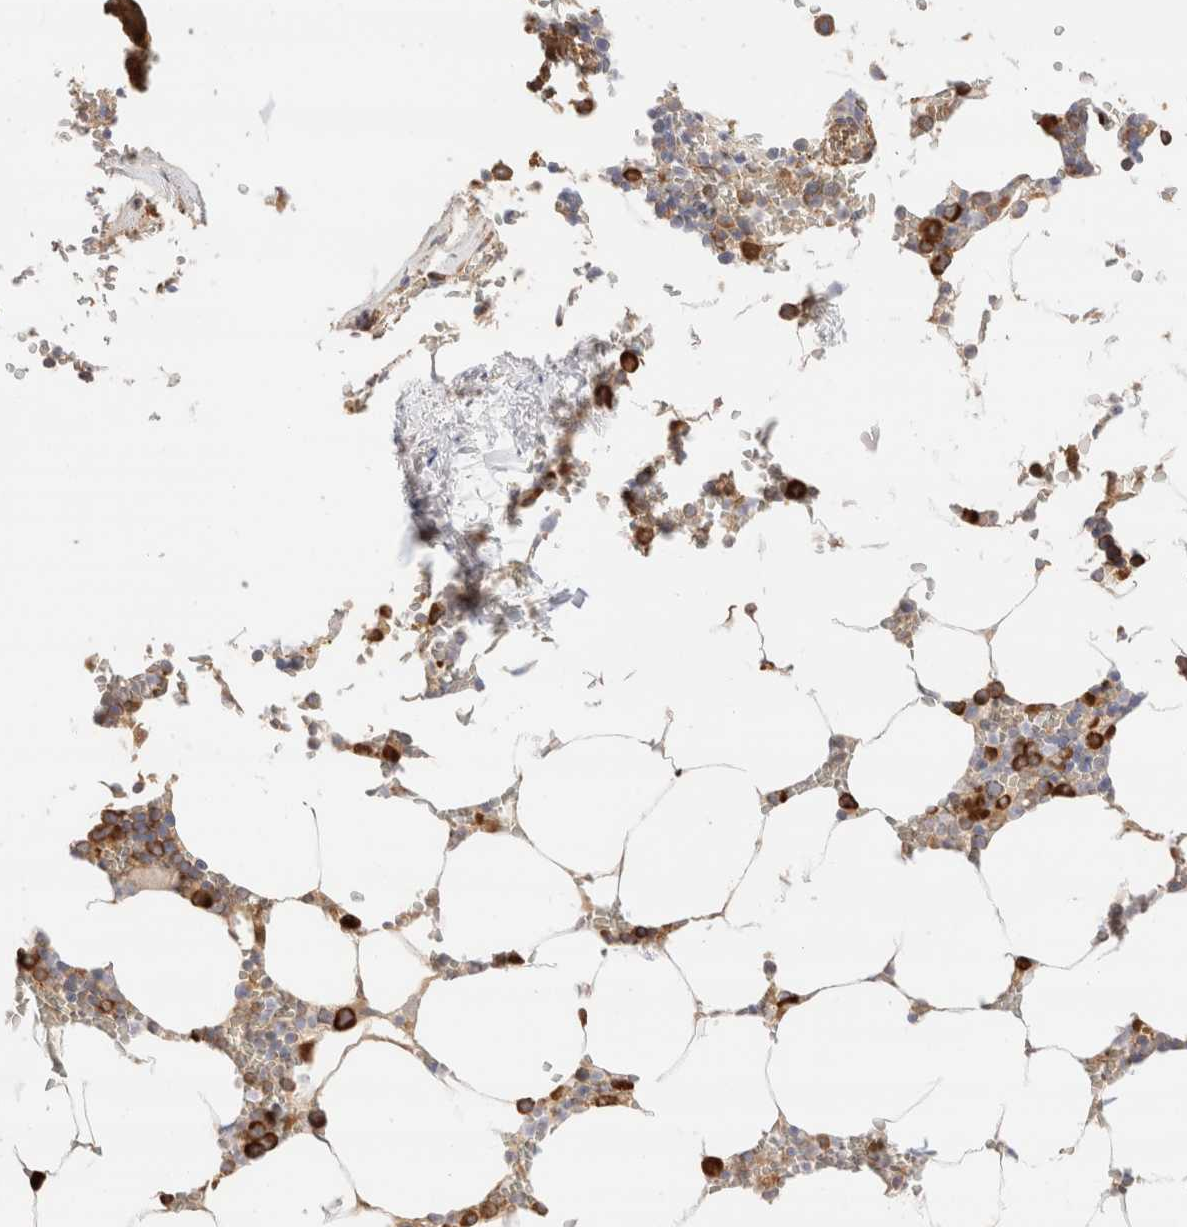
{"staining": {"intensity": "strong", "quantity": "<25%", "location": "cytoplasmic/membranous"}, "tissue": "bone marrow", "cell_type": "Hematopoietic cells", "image_type": "normal", "snomed": [{"axis": "morphology", "description": "Normal tissue, NOS"}, {"axis": "topography", "description": "Bone marrow"}], "caption": "Immunohistochemistry photomicrograph of normal bone marrow: bone marrow stained using immunohistochemistry (IHC) reveals medium levels of strong protein expression localized specifically in the cytoplasmic/membranous of hematopoietic cells, appearing as a cytoplasmic/membranous brown color.", "gene": "ZC2HC1A", "patient": {"sex": "male", "age": 70}}